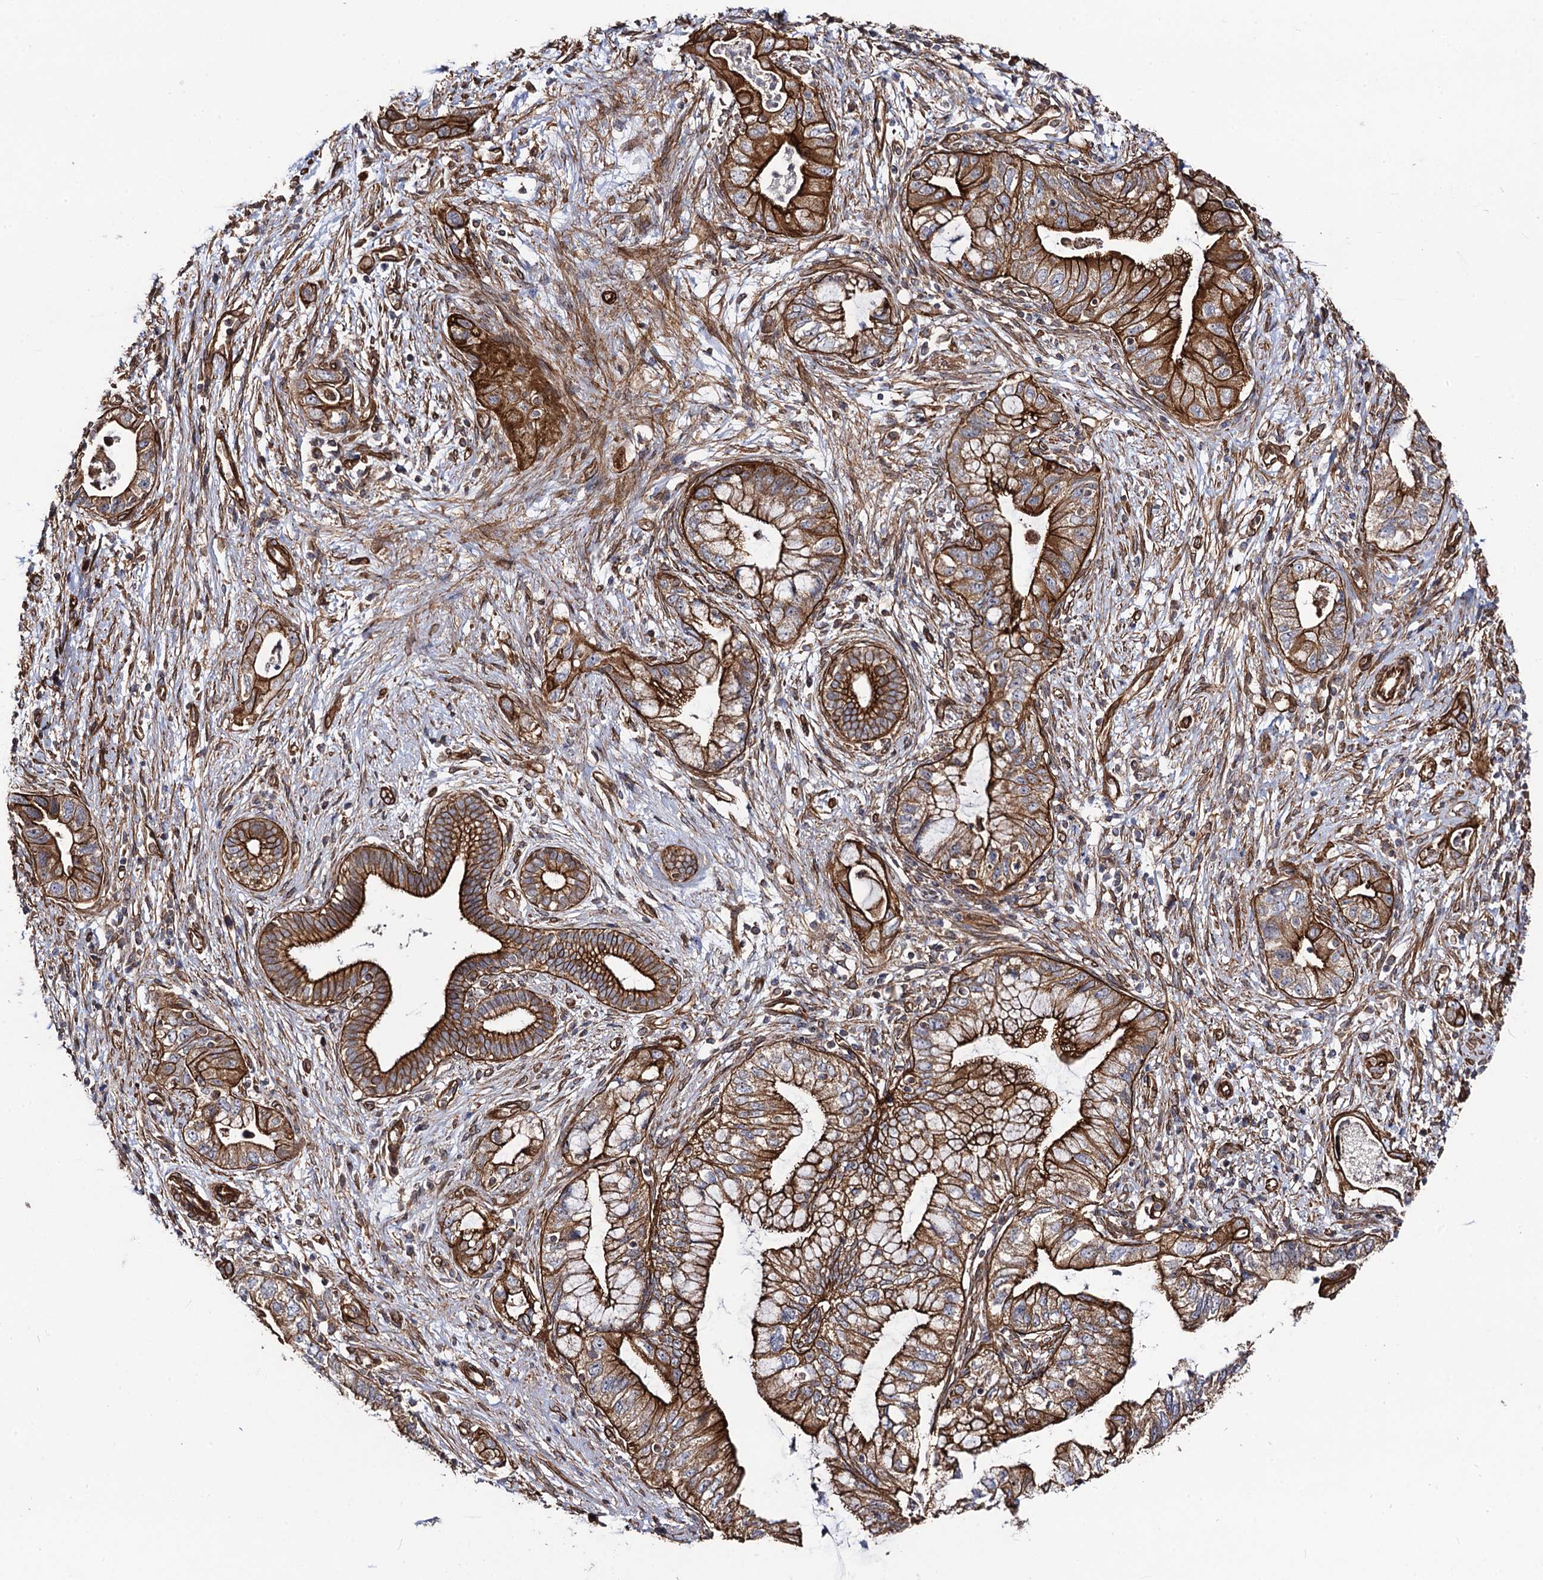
{"staining": {"intensity": "strong", "quantity": ">75%", "location": "cytoplasmic/membranous"}, "tissue": "pancreatic cancer", "cell_type": "Tumor cells", "image_type": "cancer", "snomed": [{"axis": "morphology", "description": "Adenocarcinoma, NOS"}, {"axis": "topography", "description": "Pancreas"}], "caption": "Tumor cells reveal high levels of strong cytoplasmic/membranous staining in approximately >75% of cells in human pancreatic adenocarcinoma.", "gene": "CIP2A", "patient": {"sex": "female", "age": 73}}